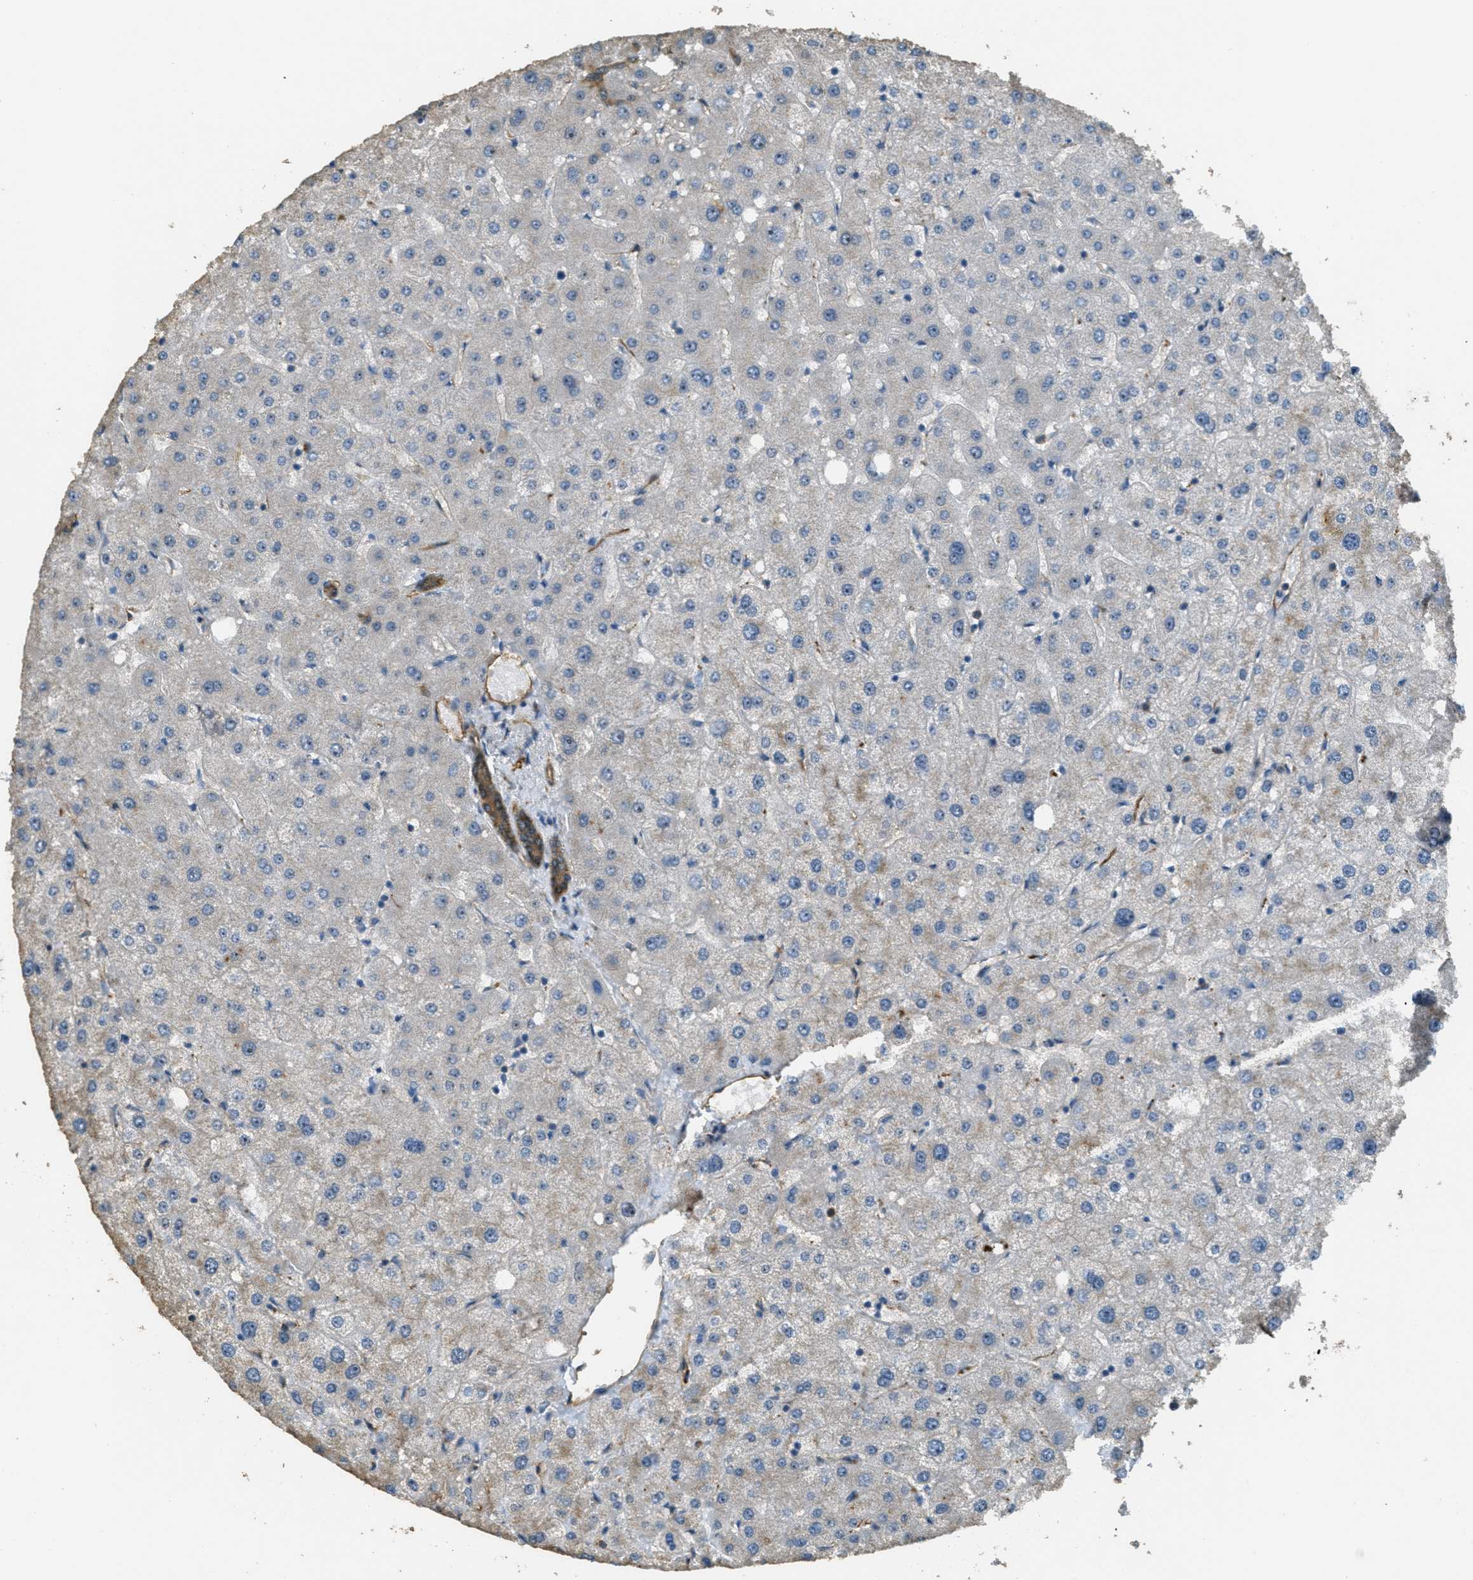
{"staining": {"intensity": "moderate", "quantity": ">75%", "location": "cytoplasmic/membranous"}, "tissue": "liver", "cell_type": "Cholangiocytes", "image_type": "normal", "snomed": [{"axis": "morphology", "description": "Normal tissue, NOS"}, {"axis": "topography", "description": "Liver"}], "caption": "Liver was stained to show a protein in brown. There is medium levels of moderate cytoplasmic/membranous positivity in about >75% of cholangiocytes. (DAB IHC, brown staining for protein, blue staining for nuclei).", "gene": "OSMR", "patient": {"sex": "male", "age": 73}}